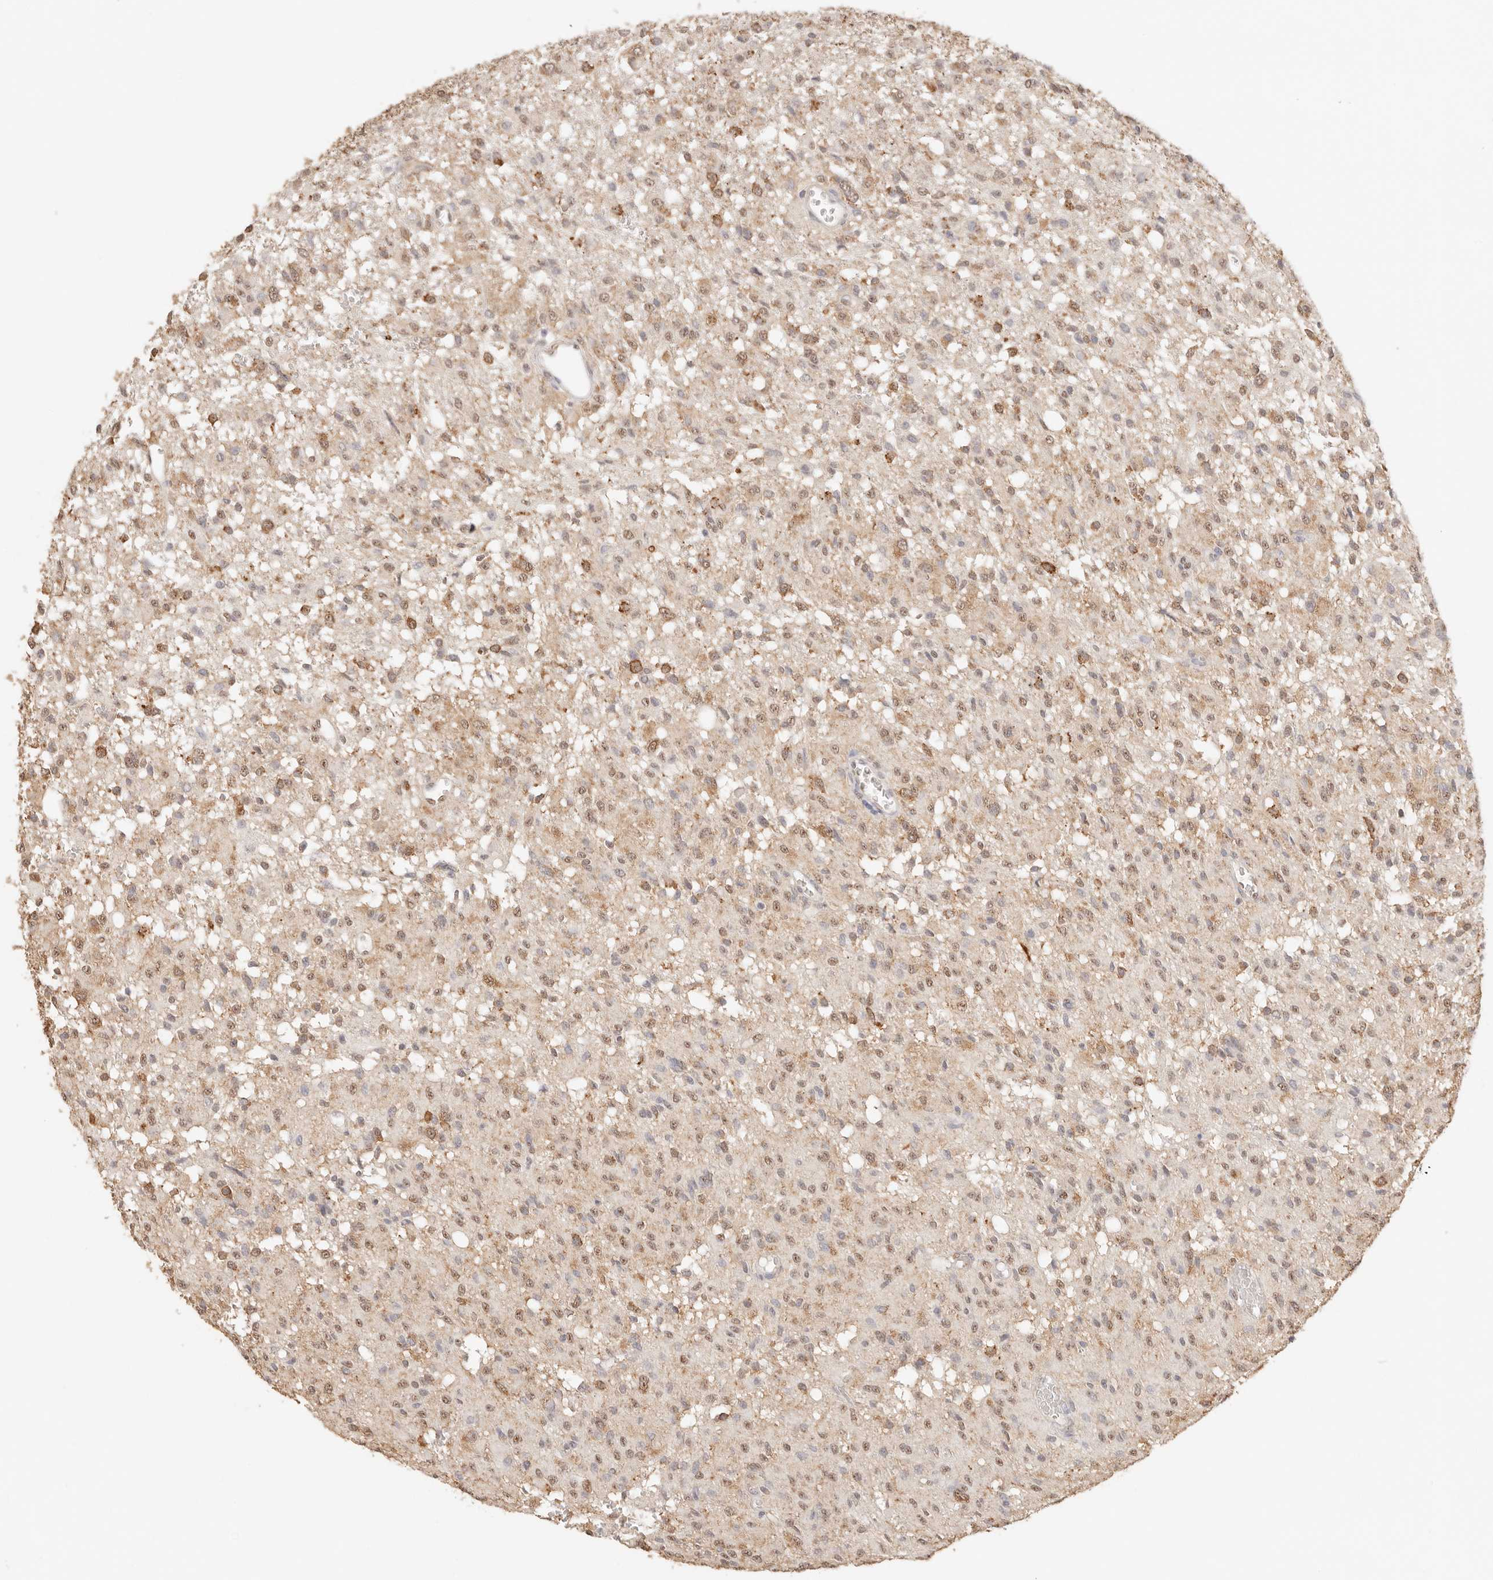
{"staining": {"intensity": "moderate", "quantity": "25%-75%", "location": "nuclear"}, "tissue": "glioma", "cell_type": "Tumor cells", "image_type": "cancer", "snomed": [{"axis": "morphology", "description": "Glioma, malignant, High grade"}, {"axis": "topography", "description": "Brain"}], "caption": "About 25%-75% of tumor cells in human glioma demonstrate moderate nuclear protein positivity as visualized by brown immunohistochemical staining.", "gene": "IL1R2", "patient": {"sex": "female", "age": 59}}